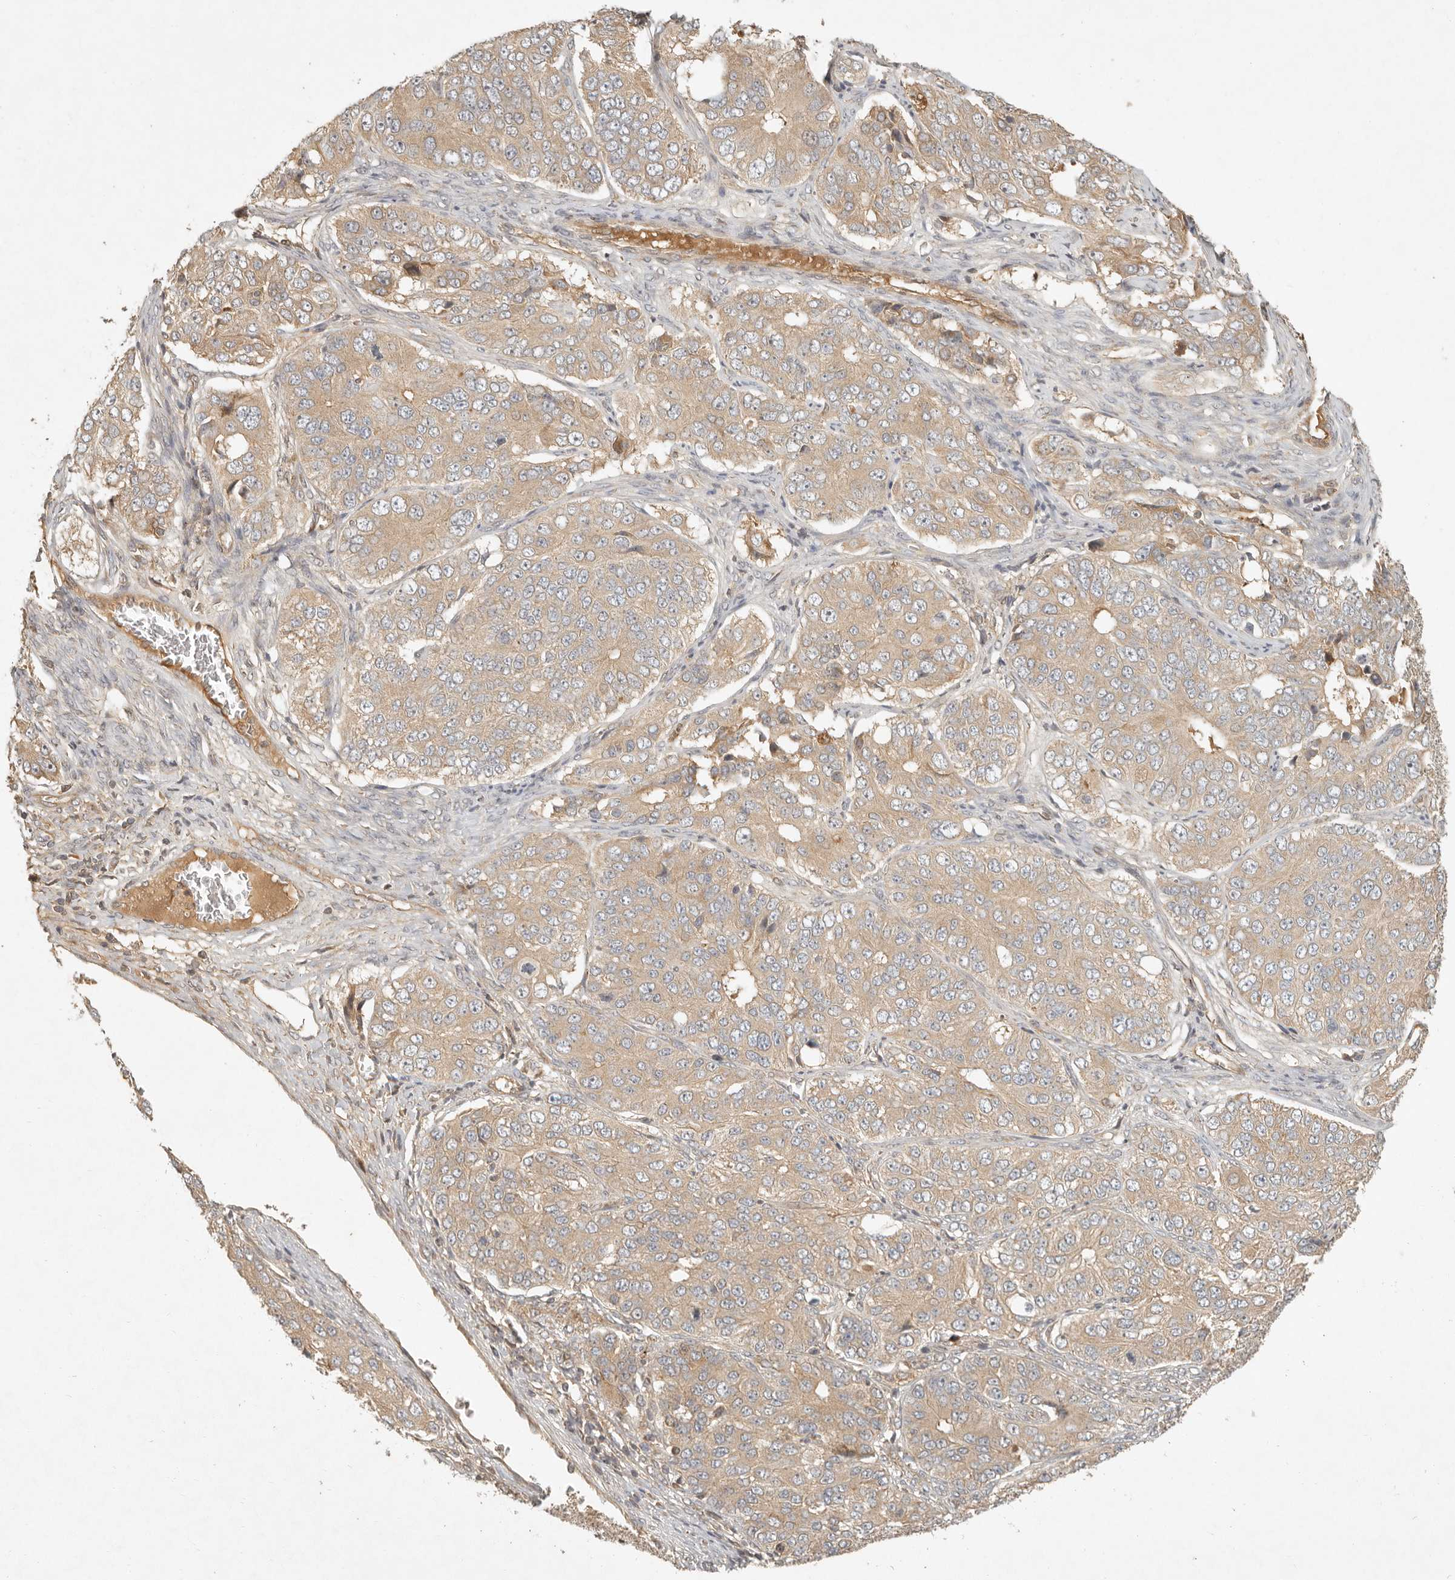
{"staining": {"intensity": "moderate", "quantity": ">75%", "location": "cytoplasmic/membranous"}, "tissue": "ovarian cancer", "cell_type": "Tumor cells", "image_type": "cancer", "snomed": [{"axis": "morphology", "description": "Carcinoma, endometroid"}, {"axis": "topography", "description": "Ovary"}], "caption": "The micrograph shows a brown stain indicating the presence of a protein in the cytoplasmic/membranous of tumor cells in ovarian cancer. Nuclei are stained in blue.", "gene": "ANKRD61", "patient": {"sex": "female", "age": 51}}